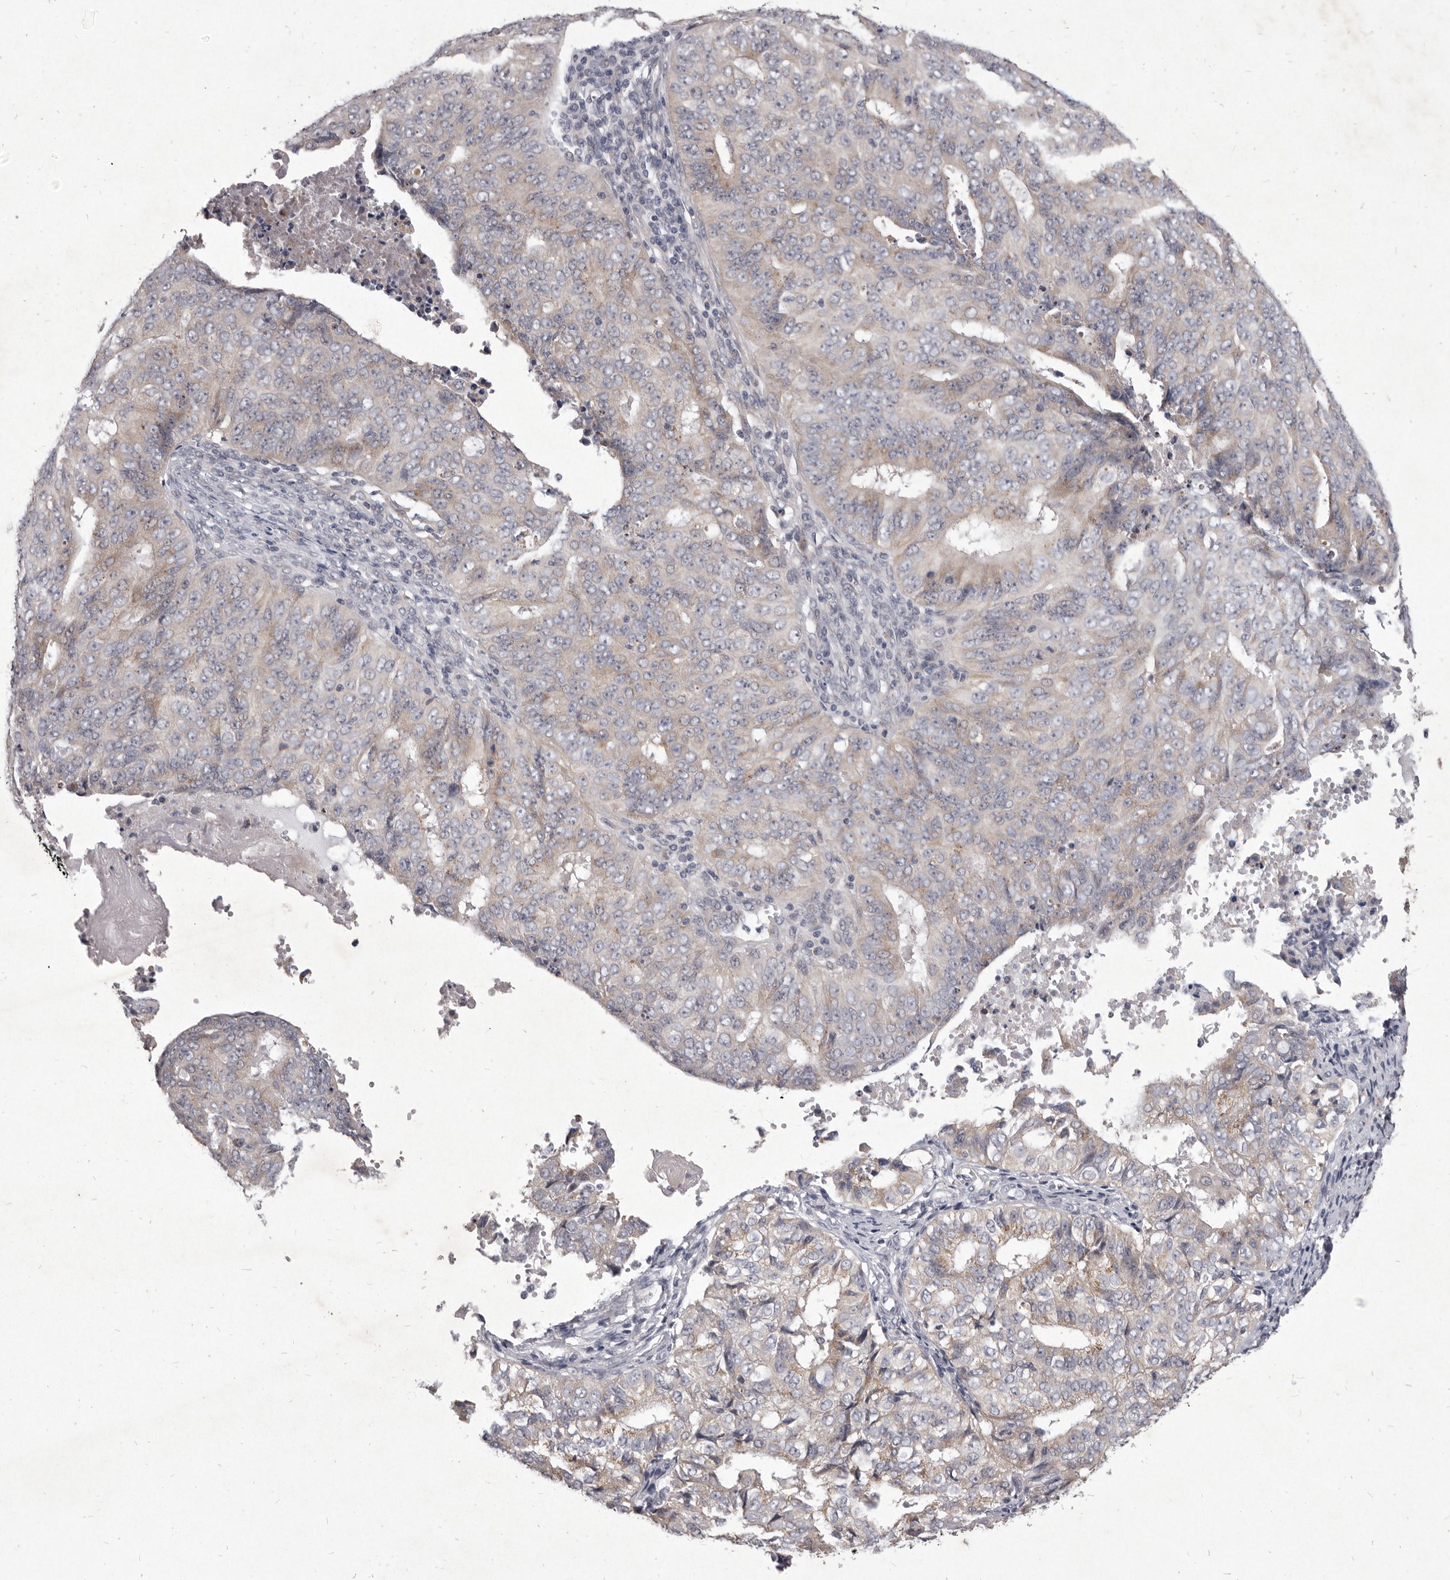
{"staining": {"intensity": "weak", "quantity": "25%-75%", "location": "cytoplasmic/membranous"}, "tissue": "endometrial cancer", "cell_type": "Tumor cells", "image_type": "cancer", "snomed": [{"axis": "morphology", "description": "Adenocarcinoma, NOS"}, {"axis": "topography", "description": "Endometrium"}], "caption": "Adenocarcinoma (endometrial) stained for a protein (brown) reveals weak cytoplasmic/membranous positive staining in about 25%-75% of tumor cells.", "gene": "P2RX6", "patient": {"sex": "female", "age": 32}}